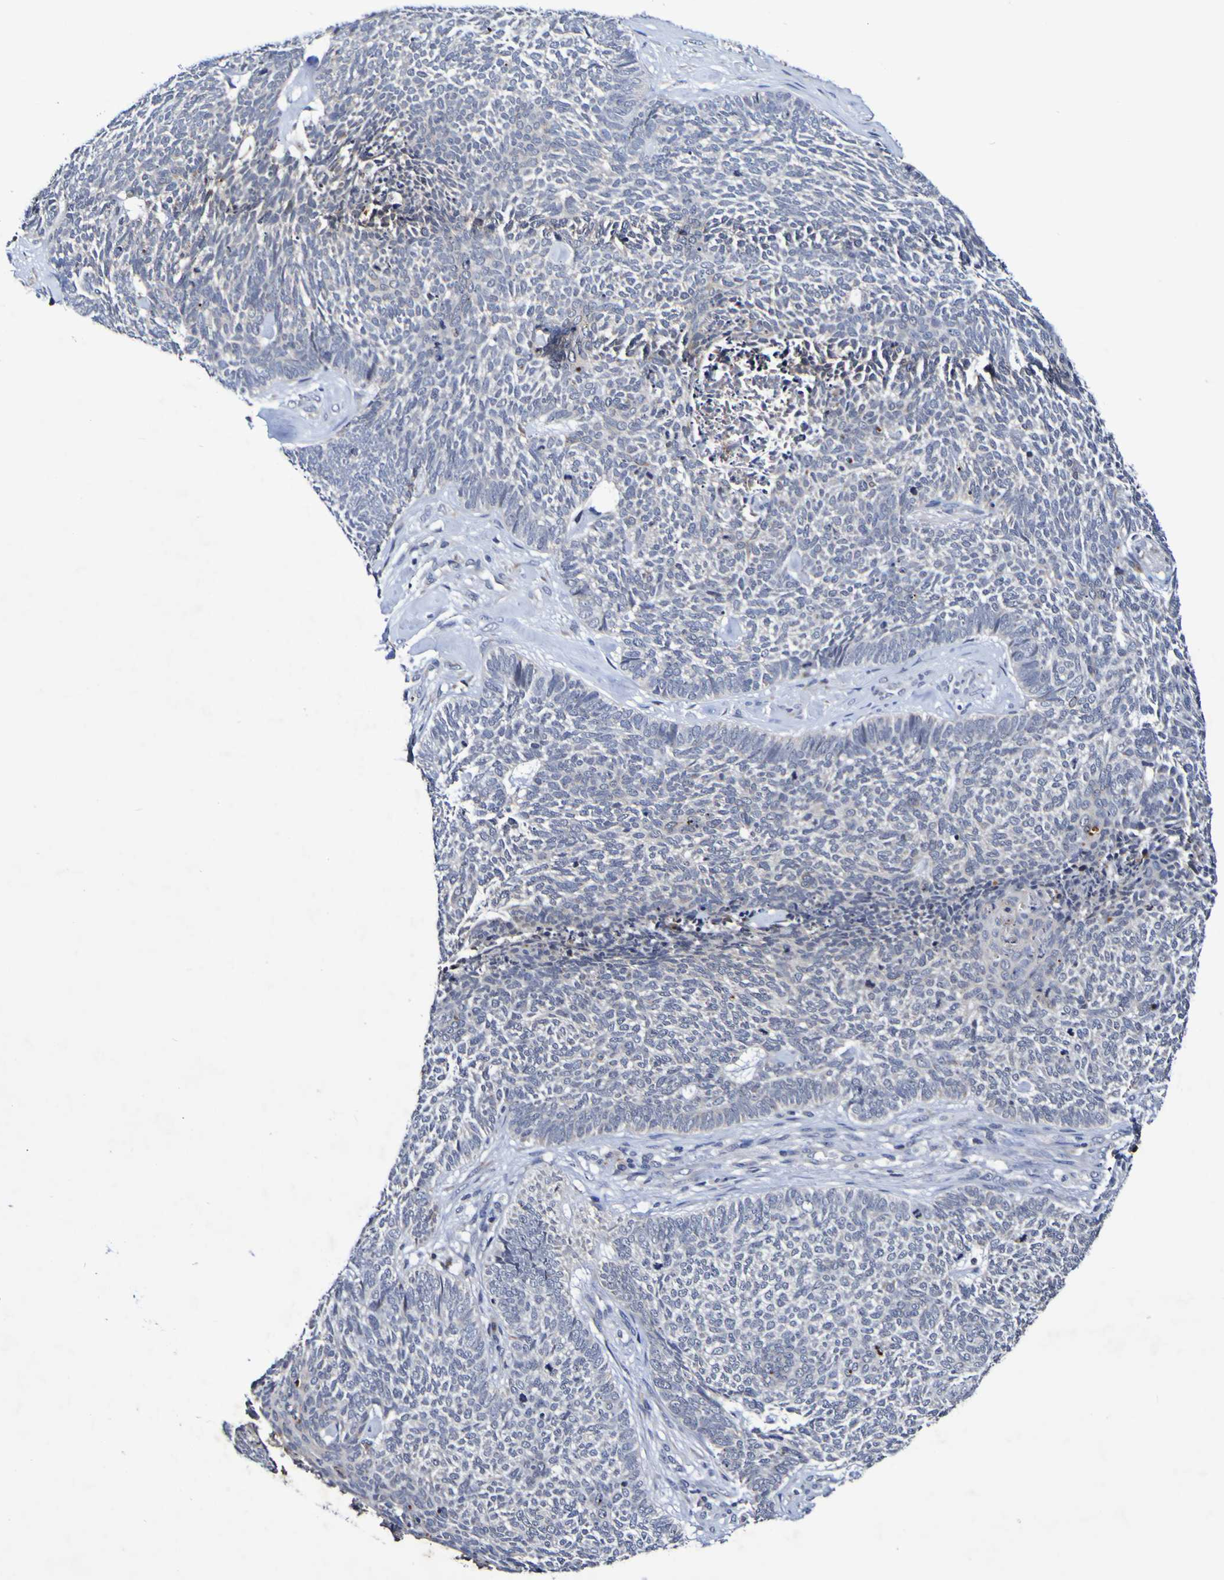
{"staining": {"intensity": "negative", "quantity": "none", "location": "none"}, "tissue": "skin cancer", "cell_type": "Tumor cells", "image_type": "cancer", "snomed": [{"axis": "morphology", "description": "Basal cell carcinoma"}, {"axis": "topography", "description": "Skin"}], "caption": "Immunohistochemical staining of human basal cell carcinoma (skin) shows no significant expression in tumor cells. The staining was performed using DAB to visualize the protein expression in brown, while the nuclei were stained in blue with hematoxylin (Magnification: 20x).", "gene": "PTP4A2", "patient": {"sex": "female", "age": 84}}